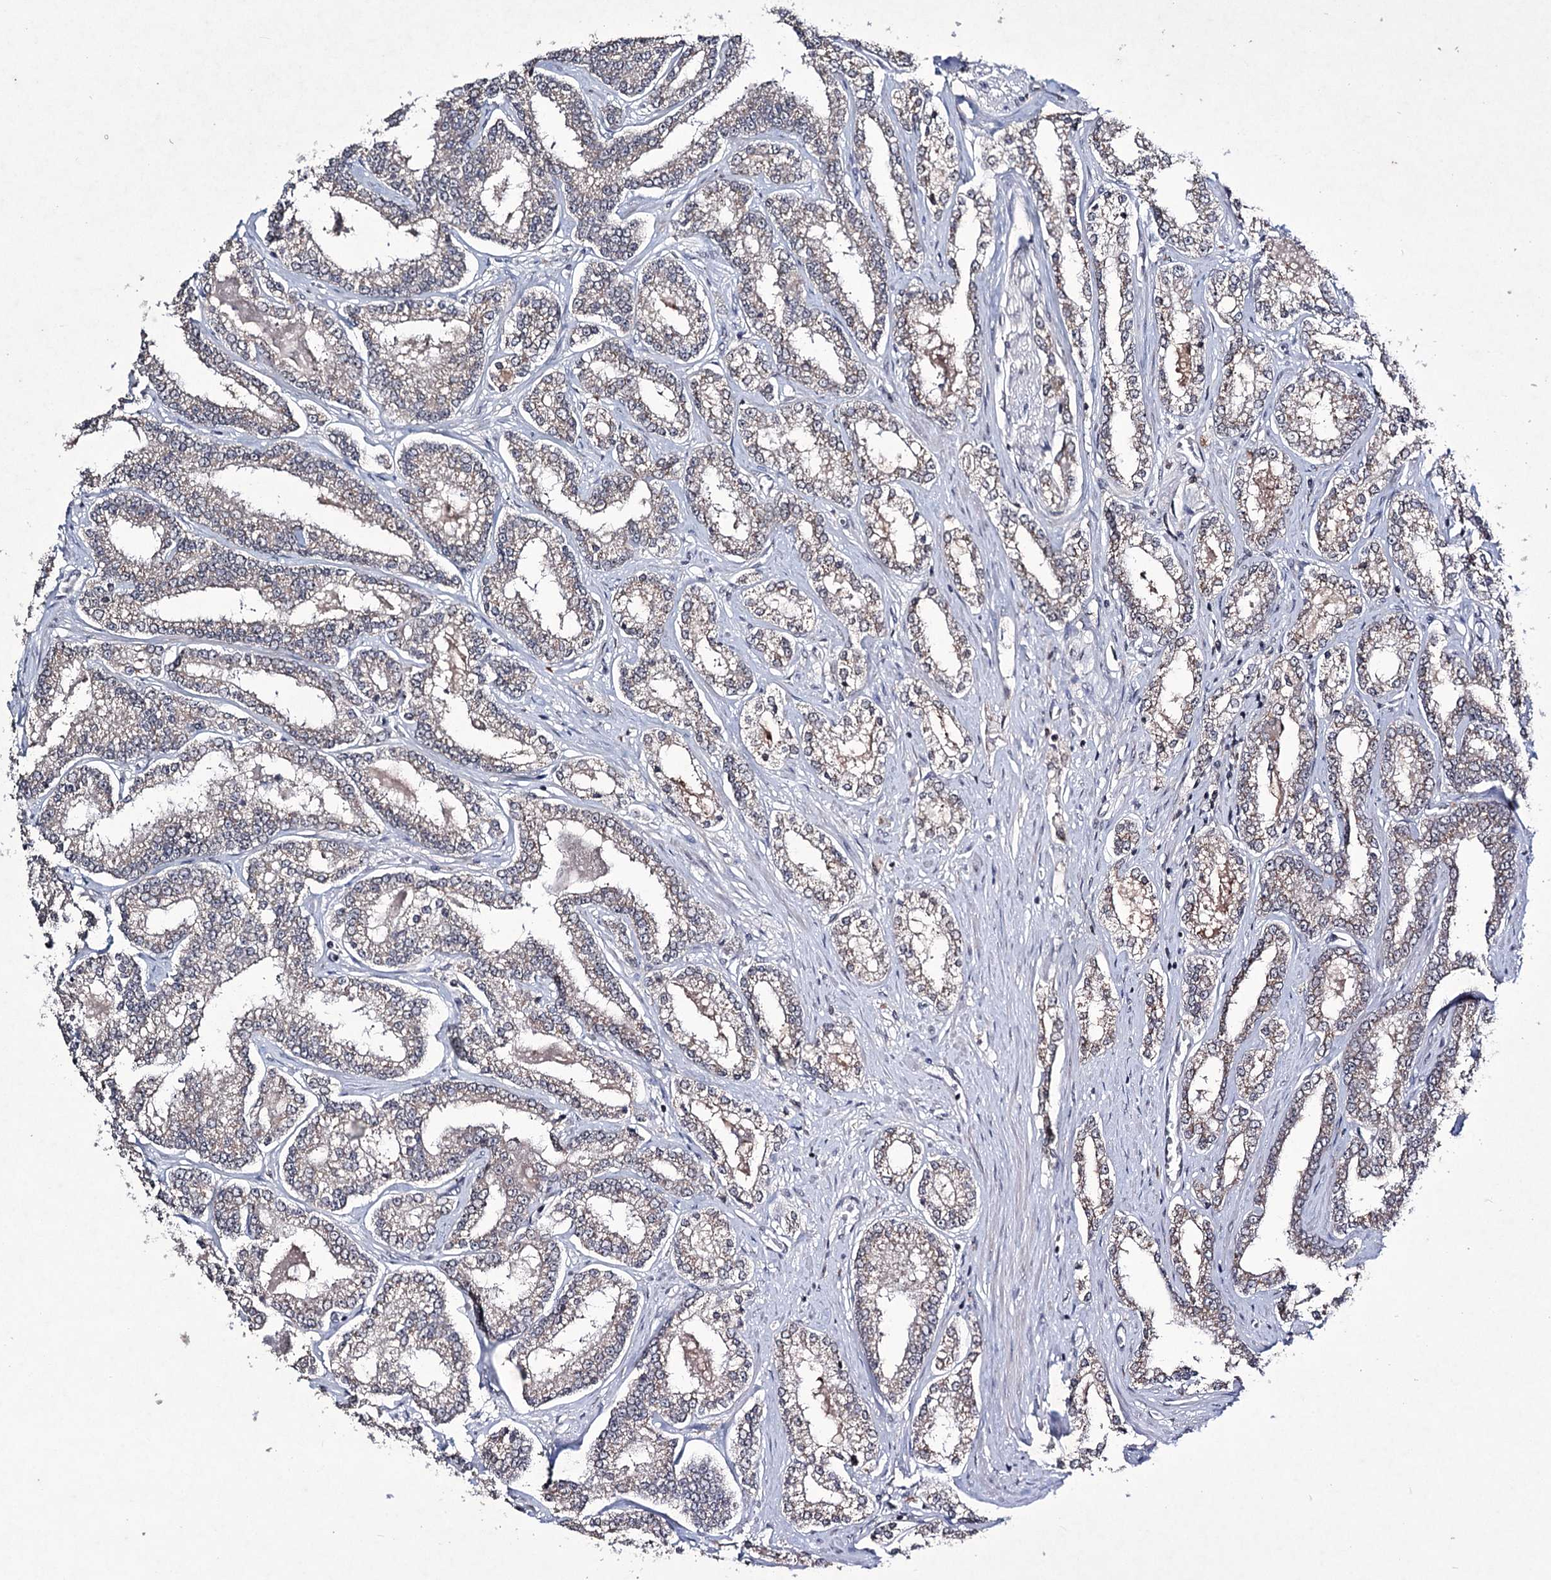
{"staining": {"intensity": "weak", "quantity": "<25%", "location": "cytoplasmic/membranous"}, "tissue": "prostate cancer", "cell_type": "Tumor cells", "image_type": "cancer", "snomed": [{"axis": "morphology", "description": "Normal tissue, NOS"}, {"axis": "morphology", "description": "Adenocarcinoma, High grade"}, {"axis": "topography", "description": "Prostate"}], "caption": "DAB immunohistochemical staining of prostate cancer (adenocarcinoma (high-grade)) exhibits no significant staining in tumor cells.", "gene": "VGLL4", "patient": {"sex": "male", "age": 83}}